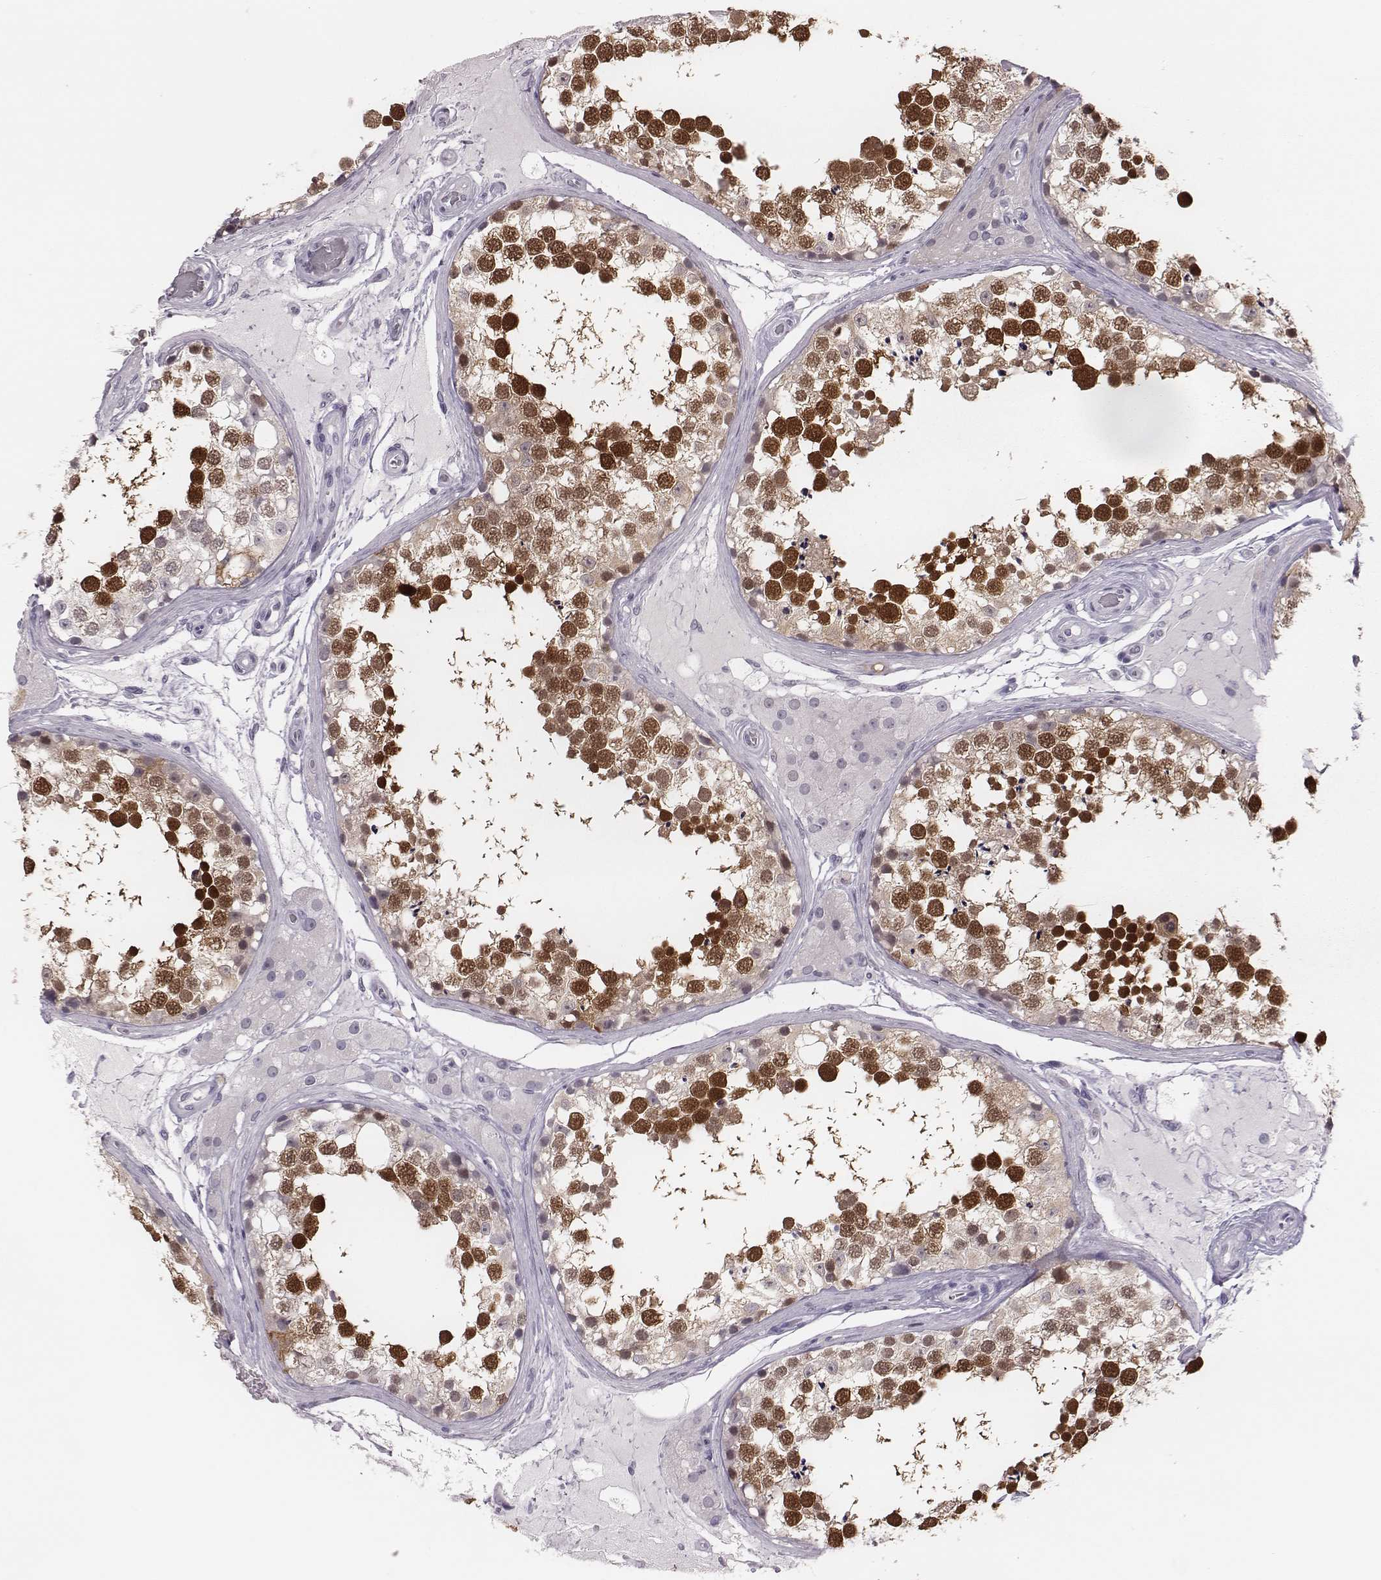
{"staining": {"intensity": "strong", "quantity": ">75%", "location": "cytoplasmic/membranous,nuclear"}, "tissue": "testis", "cell_type": "Cells in seminiferous ducts", "image_type": "normal", "snomed": [{"axis": "morphology", "description": "Normal tissue, NOS"}, {"axis": "morphology", "description": "Seminoma, NOS"}, {"axis": "topography", "description": "Testis"}], "caption": "Protein staining shows strong cytoplasmic/membranous,nuclear expression in about >75% of cells in seminiferous ducts in benign testis. (DAB IHC, brown staining for protein, blue staining for nuclei).", "gene": "PBK", "patient": {"sex": "male", "age": 65}}